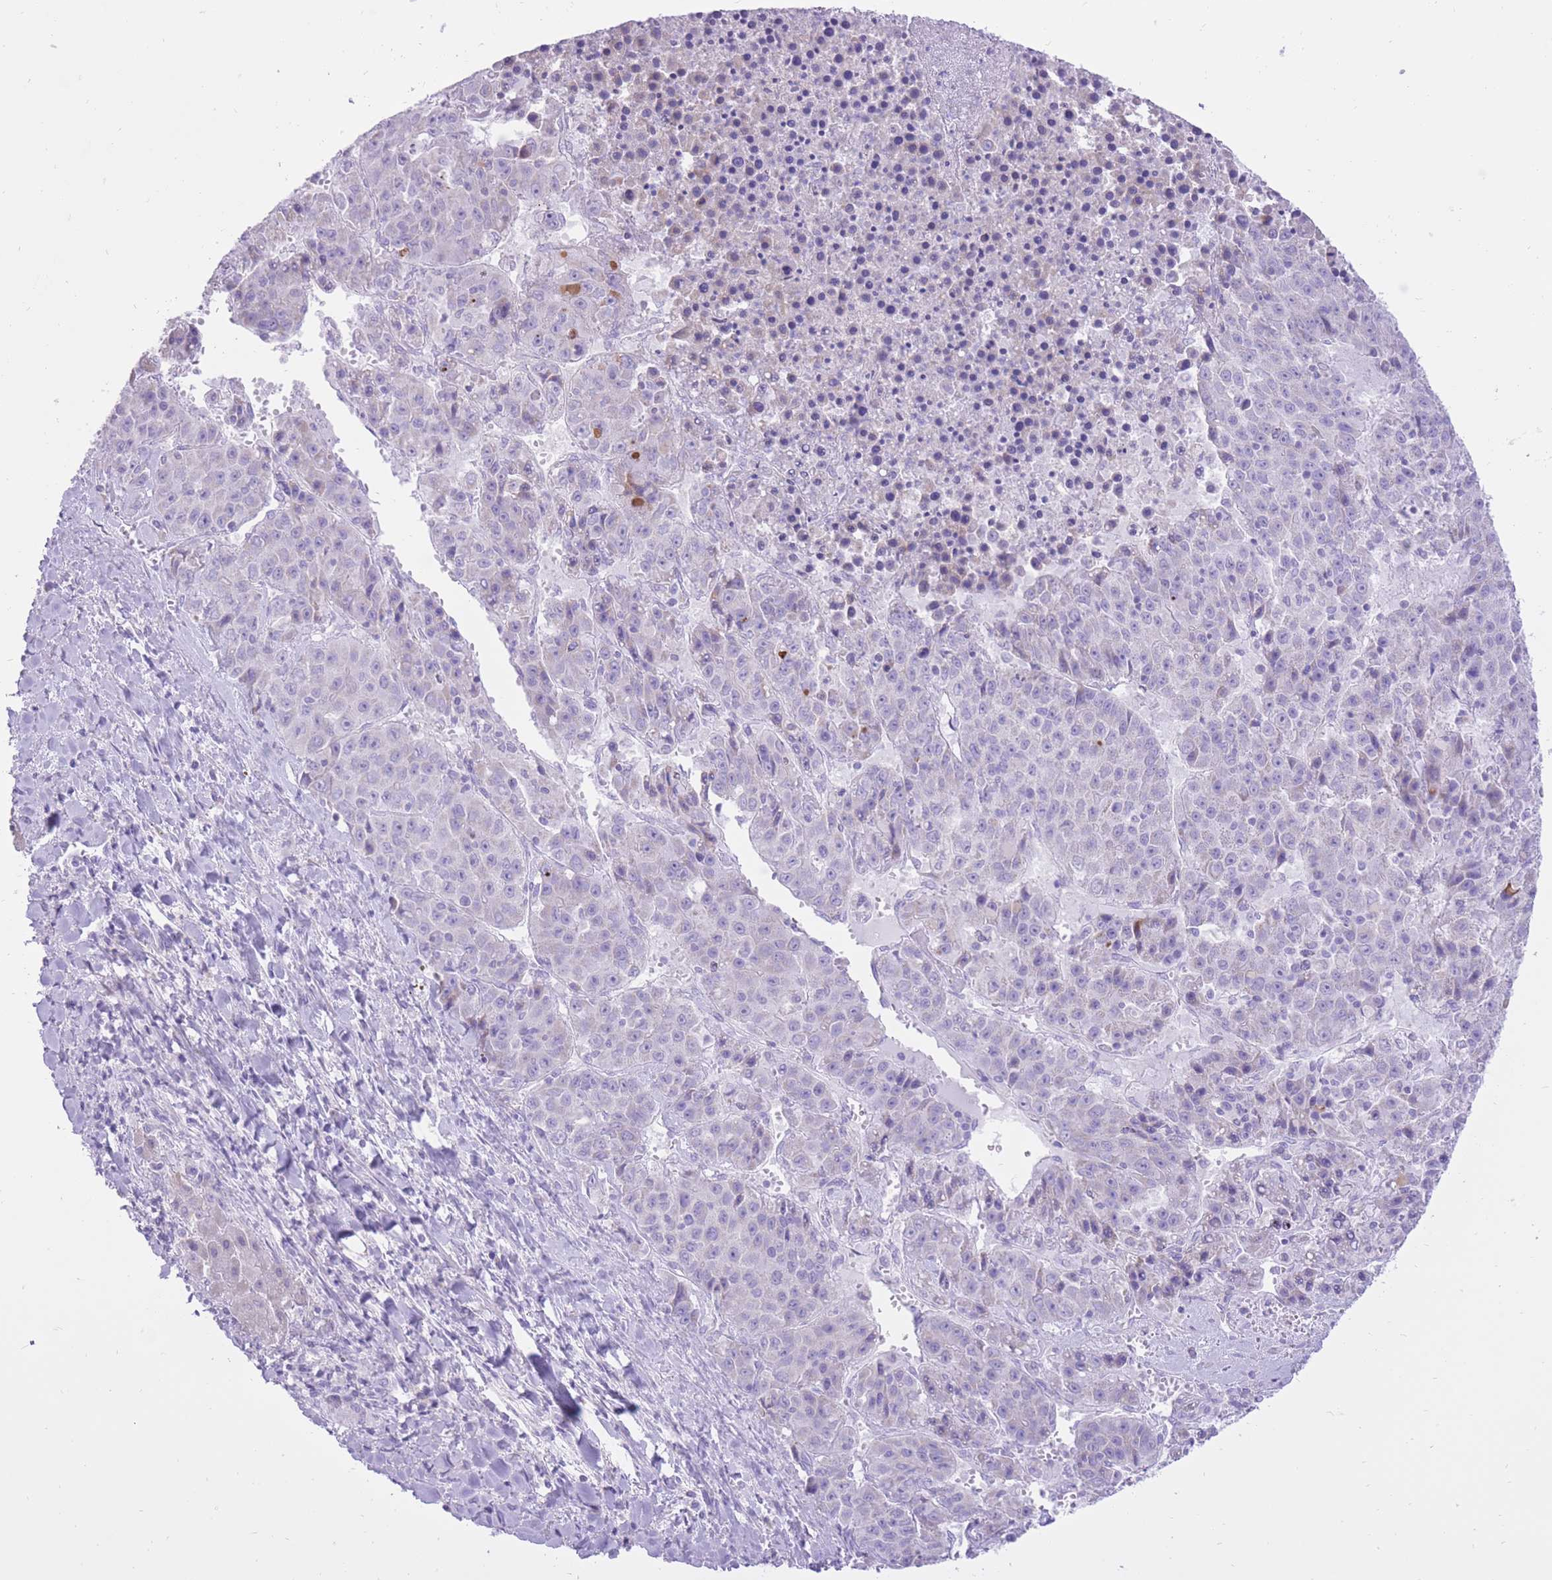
{"staining": {"intensity": "negative", "quantity": "none", "location": "none"}, "tissue": "liver cancer", "cell_type": "Tumor cells", "image_type": "cancer", "snomed": [{"axis": "morphology", "description": "Carcinoma, Hepatocellular, NOS"}, {"axis": "topography", "description": "Liver"}], "caption": "Liver cancer stained for a protein using IHC exhibits no expression tumor cells.", "gene": "SLC4A4", "patient": {"sex": "female", "age": 53}}